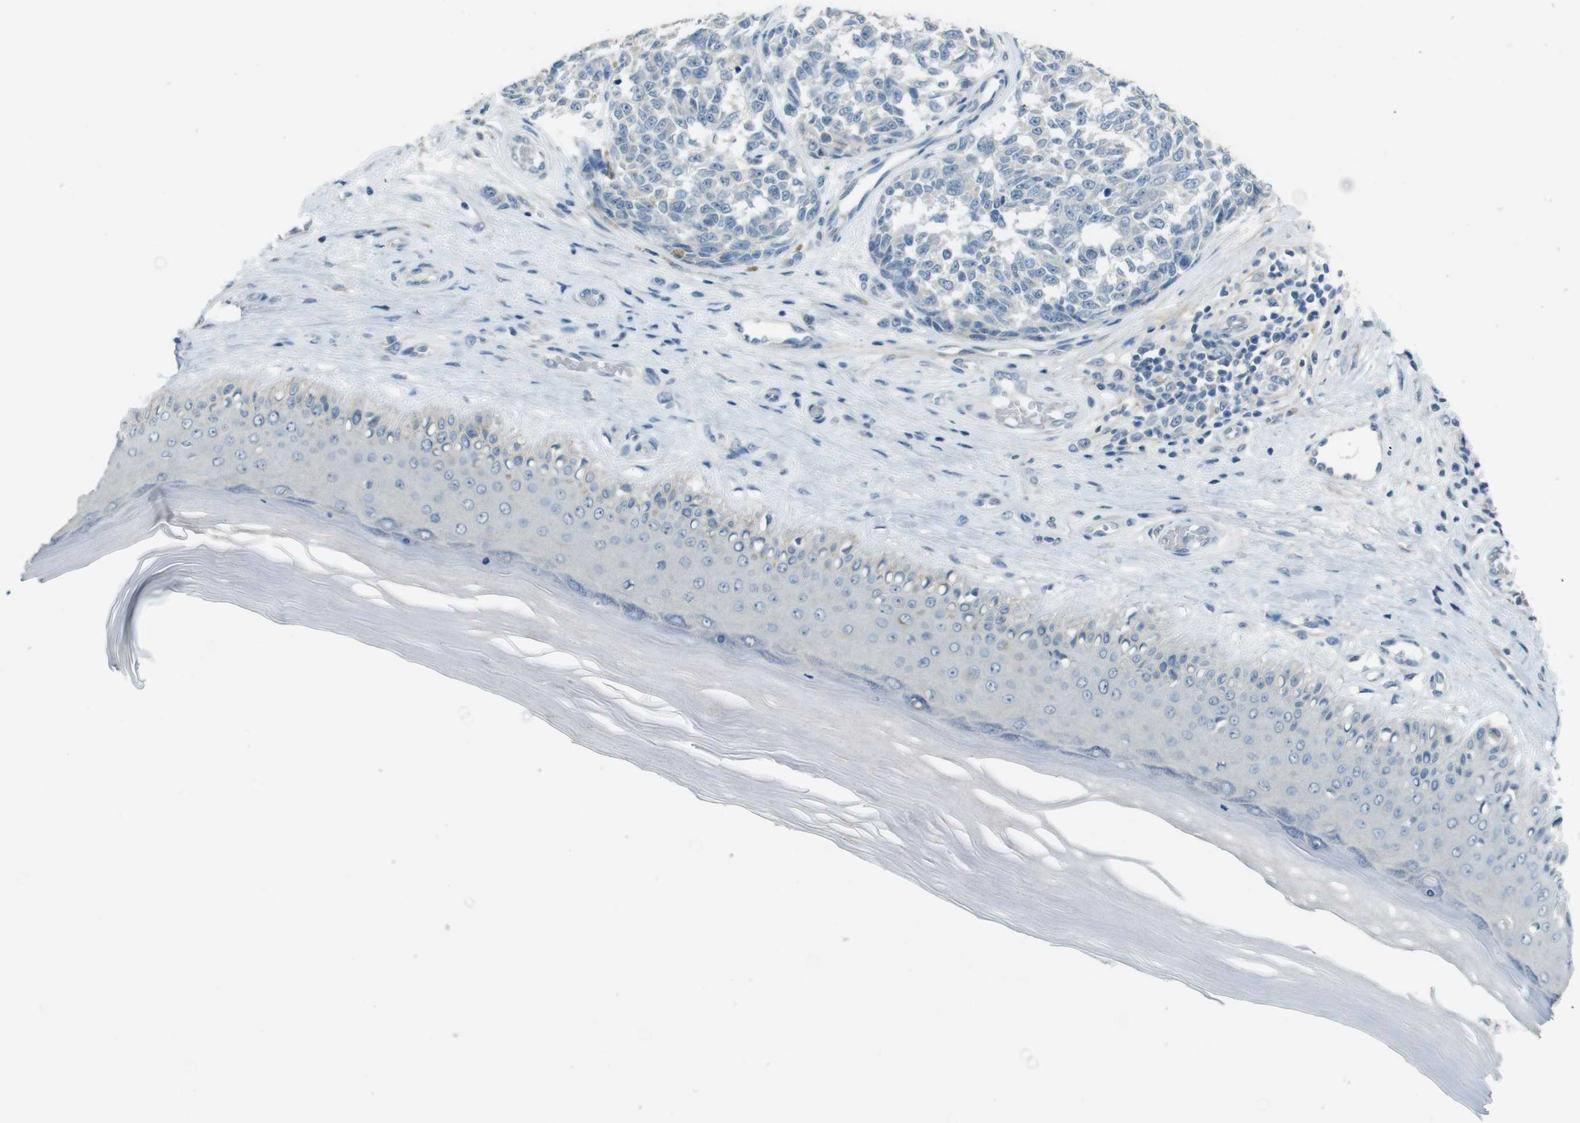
{"staining": {"intensity": "negative", "quantity": "none", "location": "none"}, "tissue": "melanoma", "cell_type": "Tumor cells", "image_type": "cancer", "snomed": [{"axis": "morphology", "description": "Malignant melanoma, NOS"}, {"axis": "topography", "description": "Skin"}], "caption": "Immunohistochemical staining of malignant melanoma reveals no significant staining in tumor cells.", "gene": "ENTPD7", "patient": {"sex": "female", "age": 64}}